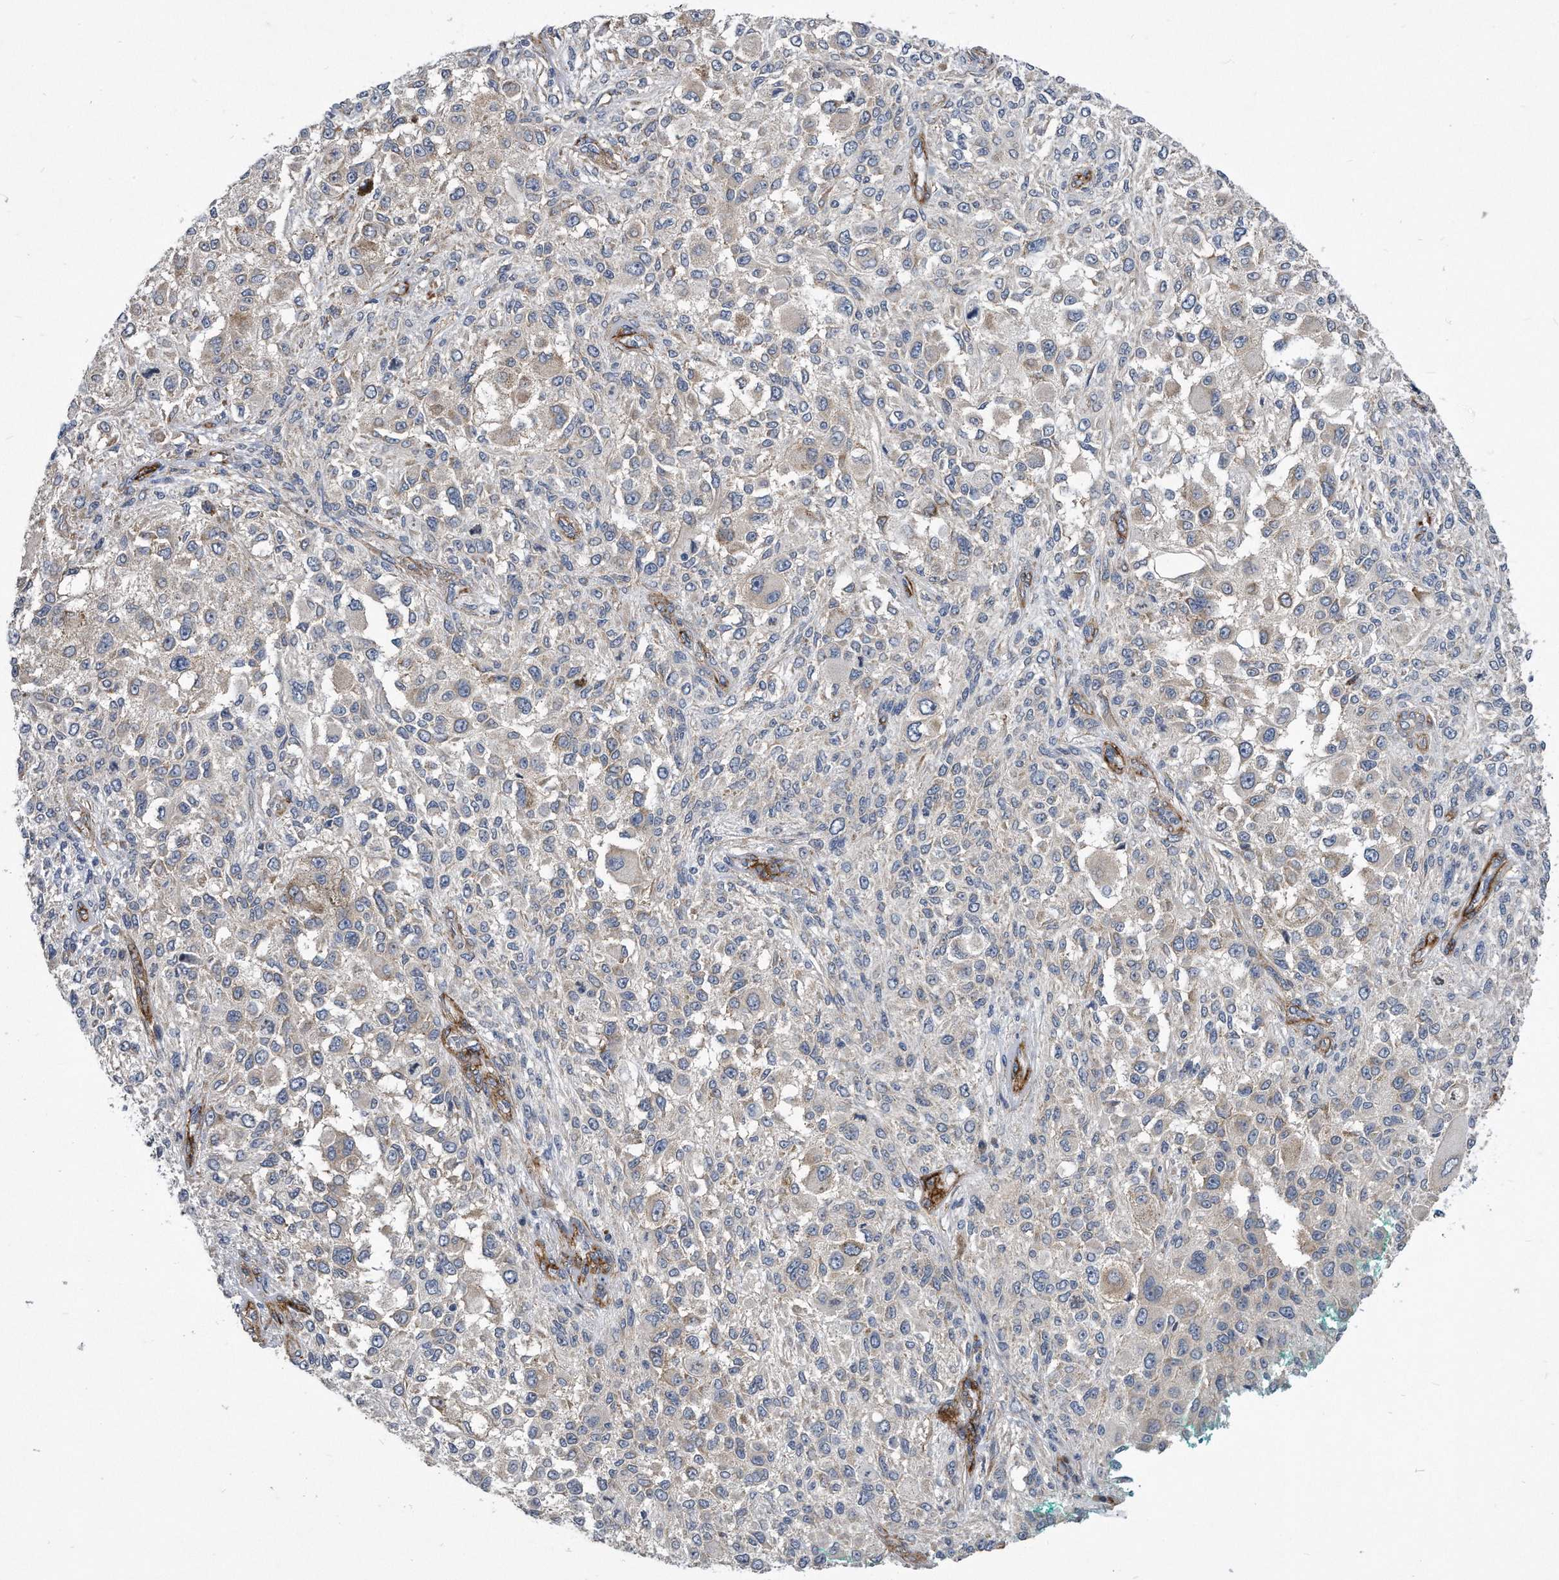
{"staining": {"intensity": "negative", "quantity": "none", "location": "none"}, "tissue": "melanoma", "cell_type": "Tumor cells", "image_type": "cancer", "snomed": [{"axis": "morphology", "description": "Necrosis, NOS"}, {"axis": "morphology", "description": "Malignant melanoma, NOS"}, {"axis": "topography", "description": "Skin"}], "caption": "This is an IHC histopathology image of melanoma. There is no expression in tumor cells.", "gene": "EIF2B4", "patient": {"sex": "female", "age": 87}}